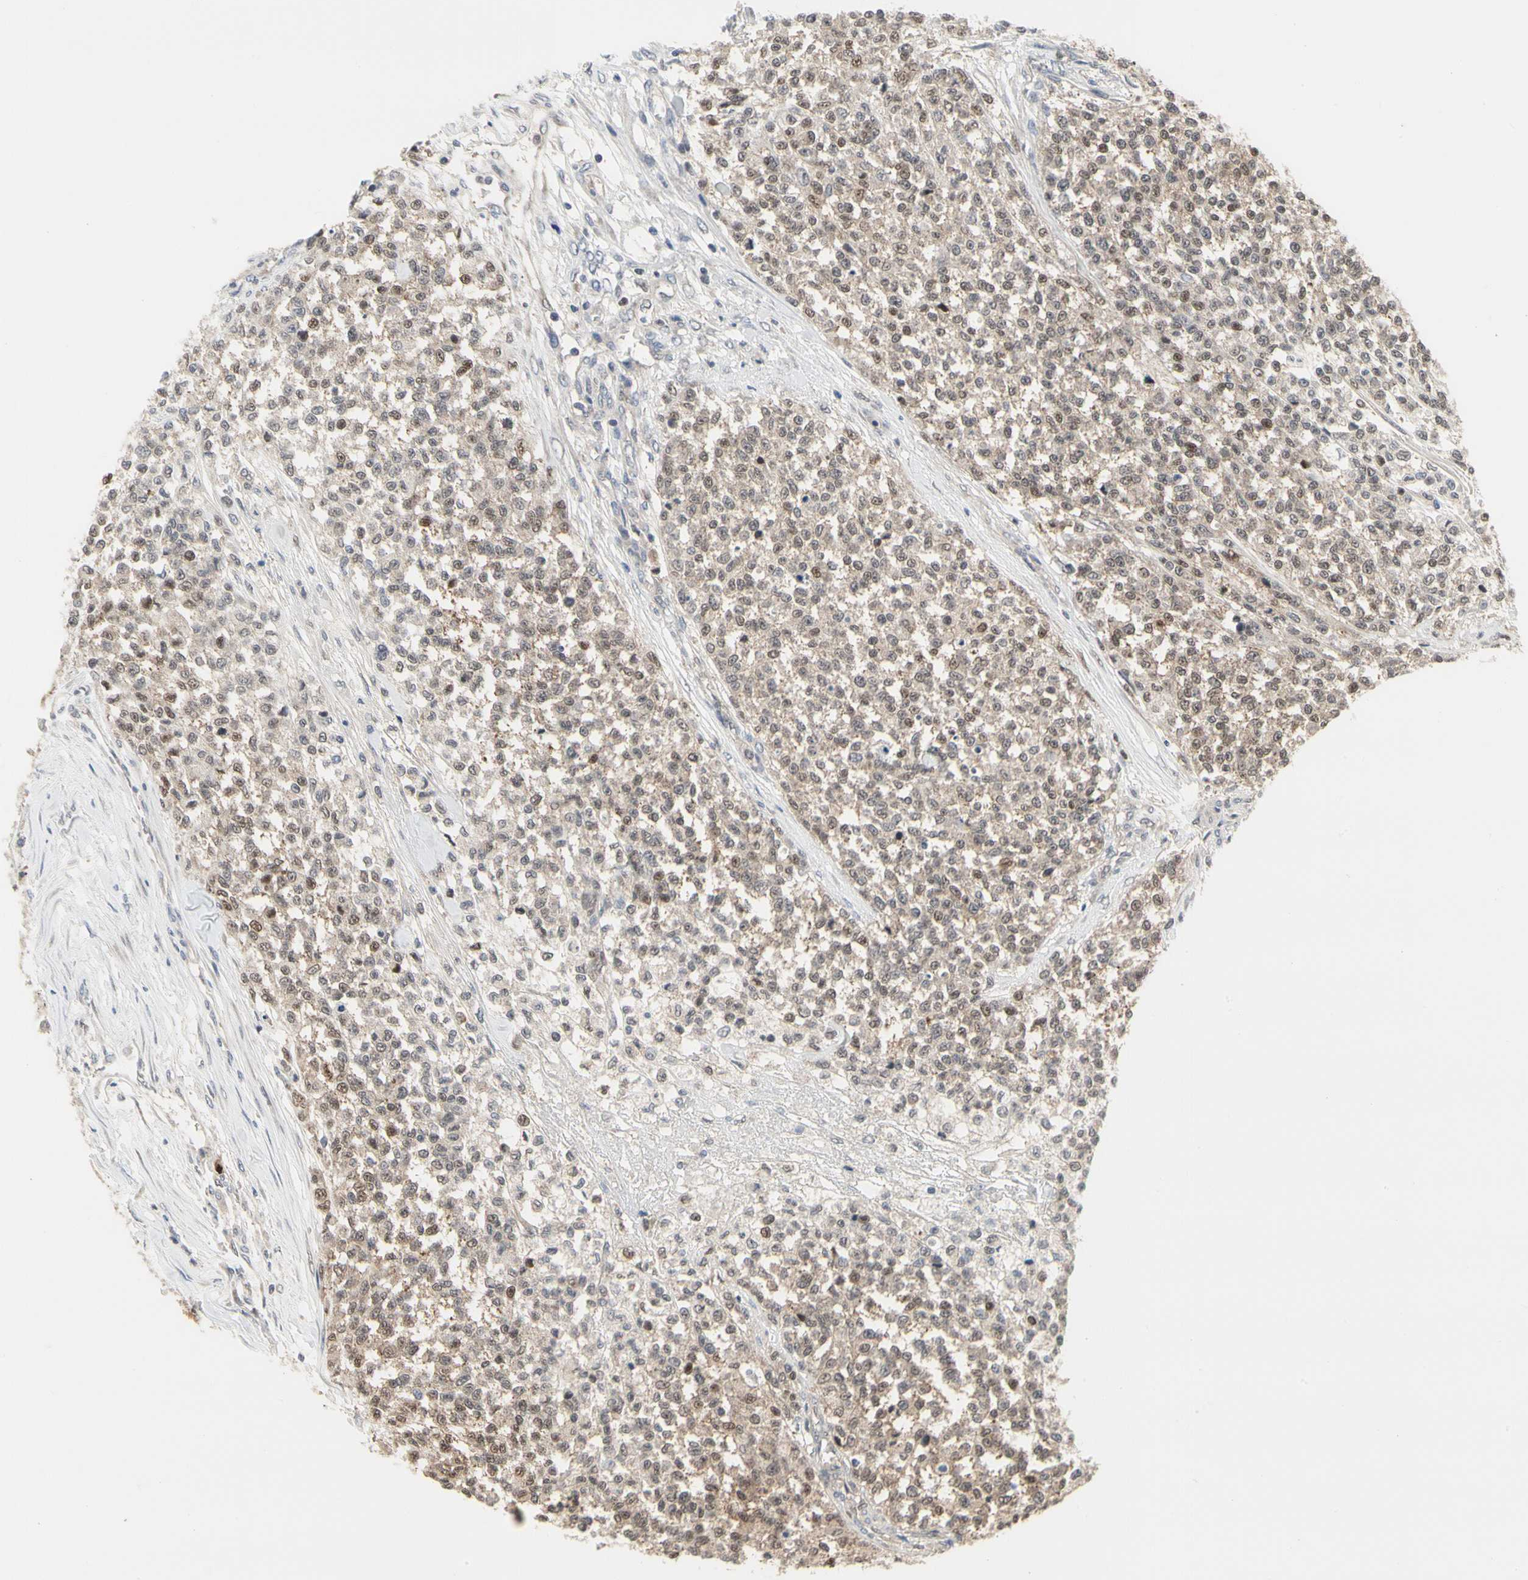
{"staining": {"intensity": "weak", "quantity": ">75%", "location": "cytoplasmic/membranous"}, "tissue": "testis cancer", "cell_type": "Tumor cells", "image_type": "cancer", "snomed": [{"axis": "morphology", "description": "Seminoma, NOS"}, {"axis": "topography", "description": "Testis"}], "caption": "Weak cytoplasmic/membranous protein staining is appreciated in approximately >75% of tumor cells in testis cancer (seminoma). Nuclei are stained in blue.", "gene": "CDK5", "patient": {"sex": "male", "age": 59}}